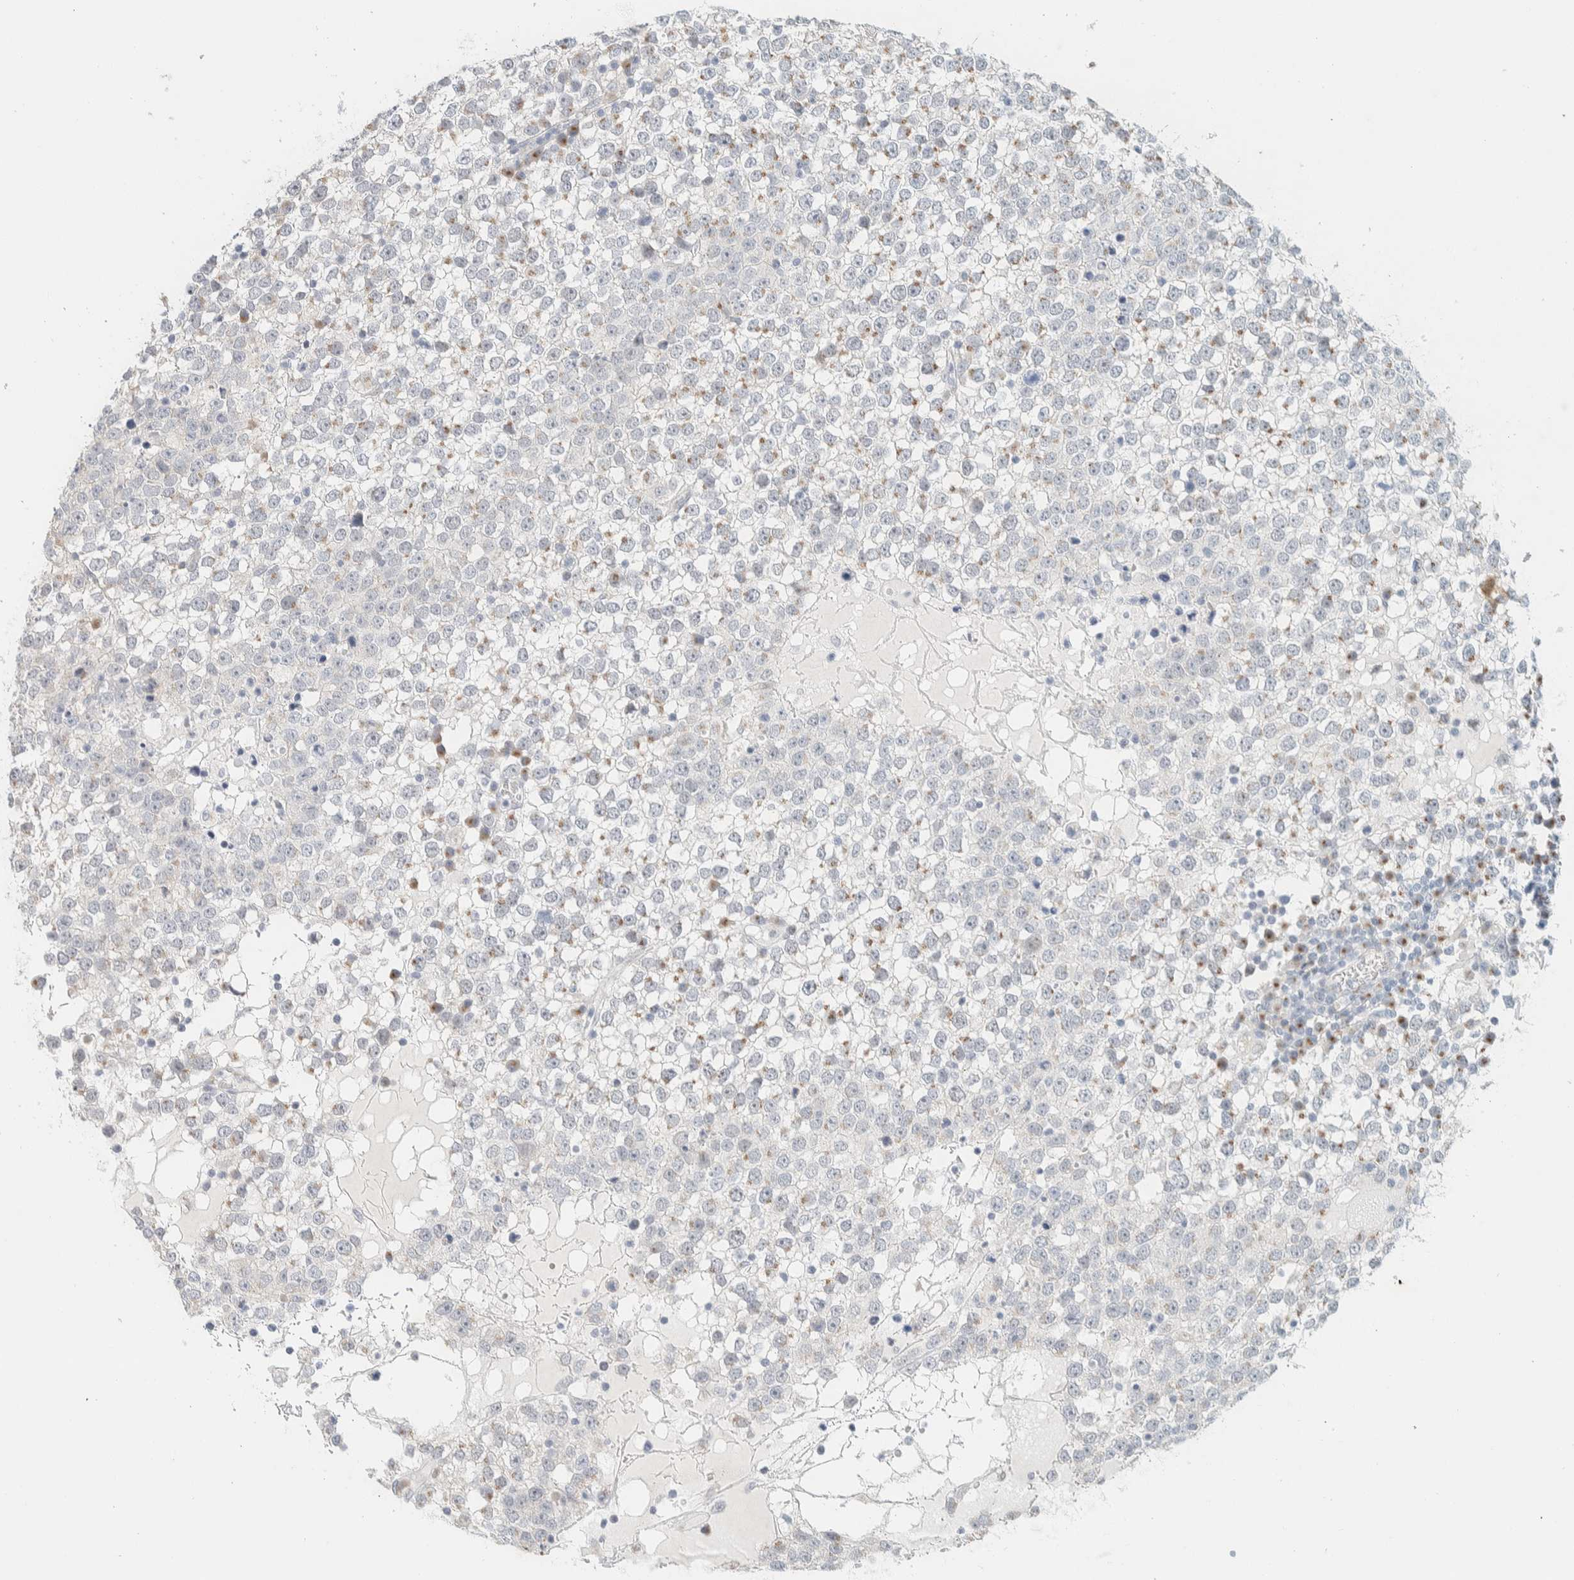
{"staining": {"intensity": "weak", "quantity": "25%-75%", "location": "cytoplasmic/membranous"}, "tissue": "testis cancer", "cell_type": "Tumor cells", "image_type": "cancer", "snomed": [{"axis": "morphology", "description": "Seminoma, NOS"}, {"axis": "topography", "description": "Testis"}], "caption": "Protein analysis of testis cancer (seminoma) tissue reveals weak cytoplasmic/membranous staining in approximately 25%-75% of tumor cells.", "gene": "SPNS3", "patient": {"sex": "male", "age": 65}}